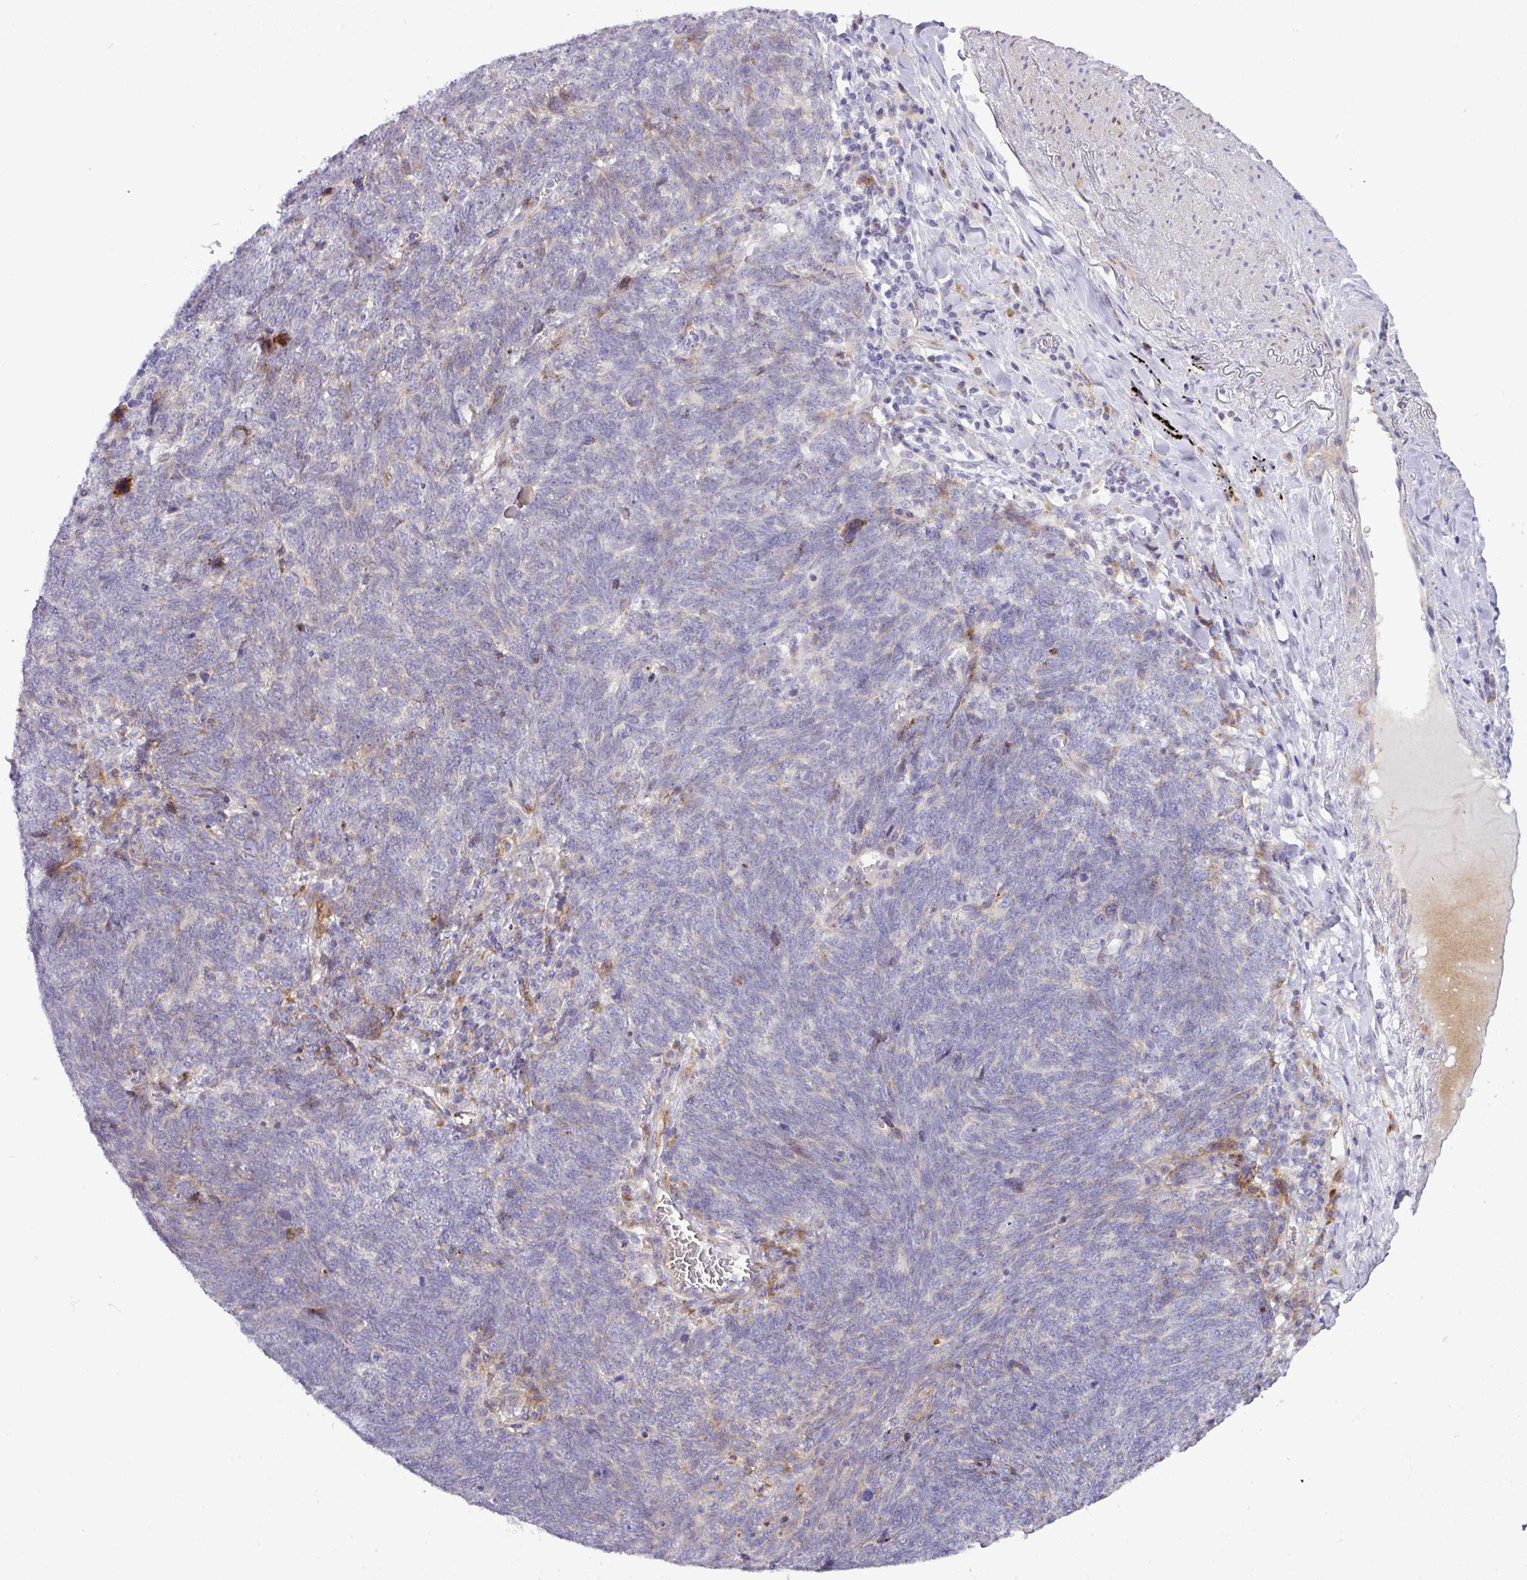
{"staining": {"intensity": "negative", "quantity": "none", "location": "none"}, "tissue": "lung cancer", "cell_type": "Tumor cells", "image_type": "cancer", "snomed": [{"axis": "morphology", "description": "Squamous cell carcinoma, NOS"}, {"axis": "topography", "description": "Lung"}], "caption": "Tumor cells show no significant staining in squamous cell carcinoma (lung).", "gene": "ATP6V1F", "patient": {"sex": "female", "age": 72}}